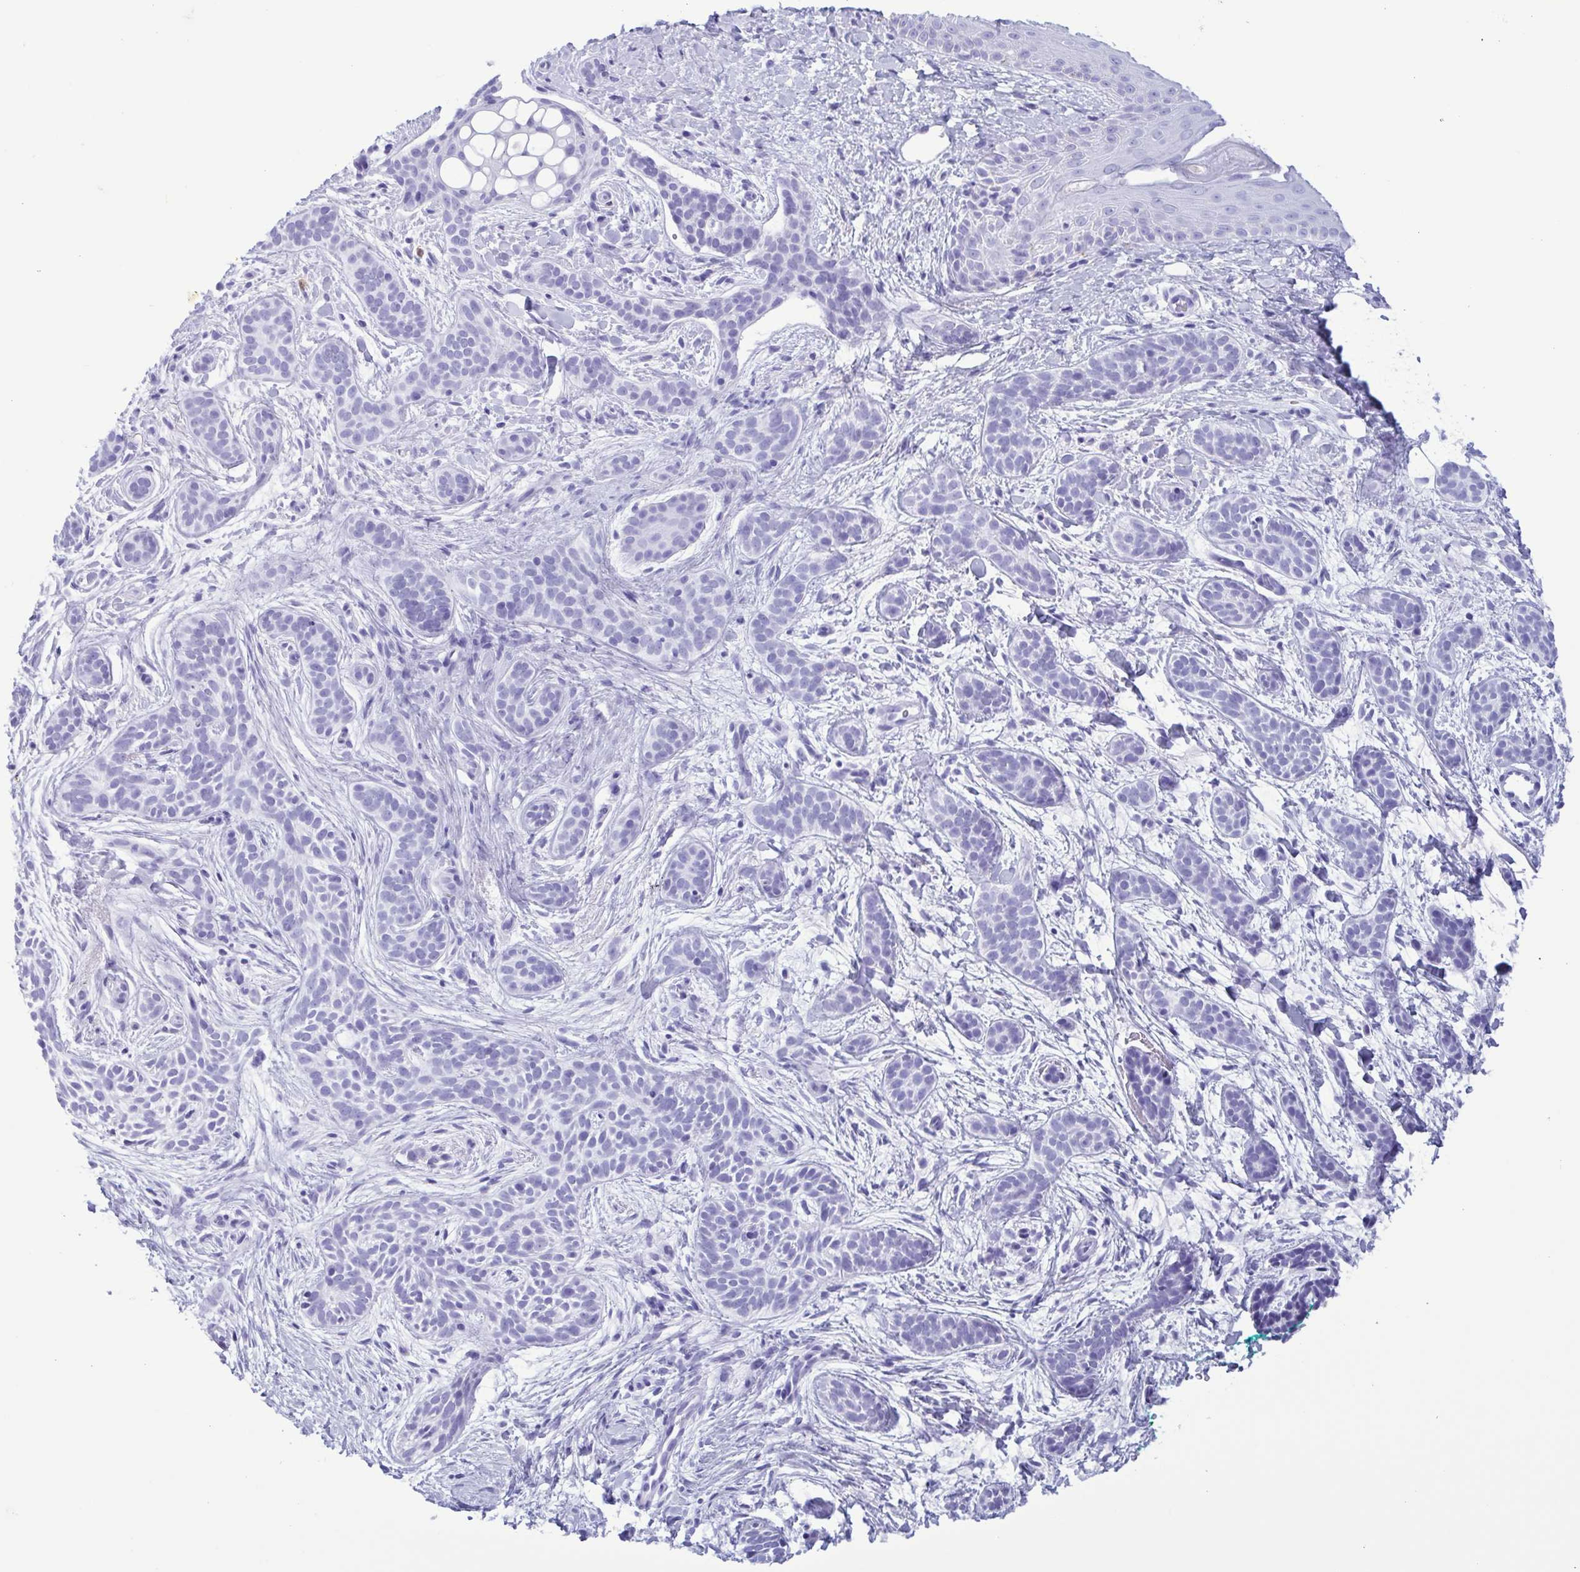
{"staining": {"intensity": "negative", "quantity": "none", "location": "none"}, "tissue": "skin cancer", "cell_type": "Tumor cells", "image_type": "cancer", "snomed": [{"axis": "morphology", "description": "Basal cell carcinoma"}, {"axis": "topography", "description": "Skin"}], "caption": "This is an immunohistochemistry image of human skin cancer. There is no staining in tumor cells.", "gene": "LTF", "patient": {"sex": "male", "age": 63}}